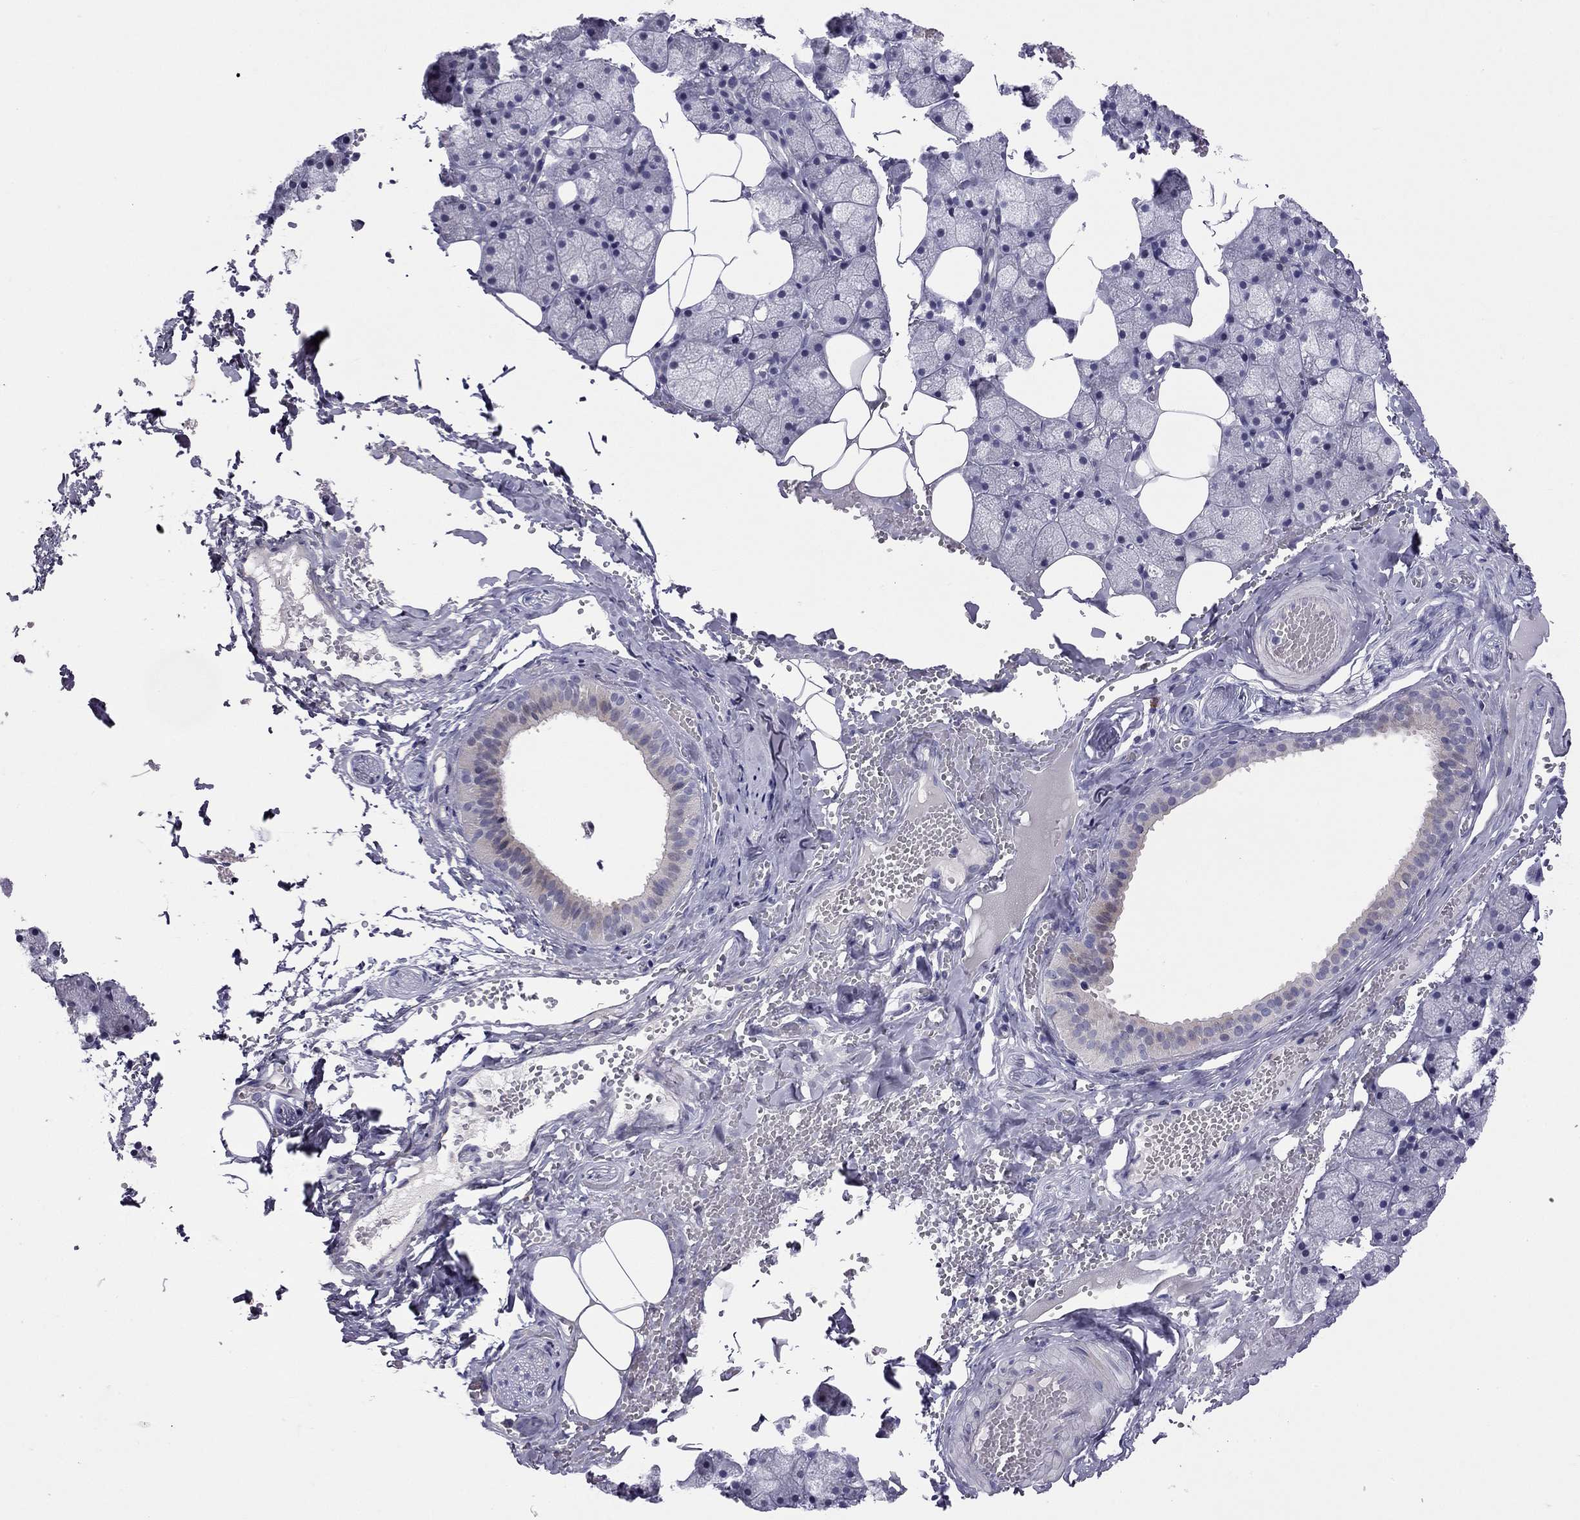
{"staining": {"intensity": "negative", "quantity": "none", "location": "none"}, "tissue": "salivary gland", "cell_type": "Glandular cells", "image_type": "normal", "snomed": [{"axis": "morphology", "description": "Normal tissue, NOS"}, {"axis": "topography", "description": "Salivary gland"}], "caption": "Immunohistochemistry of normal salivary gland exhibits no staining in glandular cells.", "gene": "C8orf88", "patient": {"sex": "male", "age": 38}}